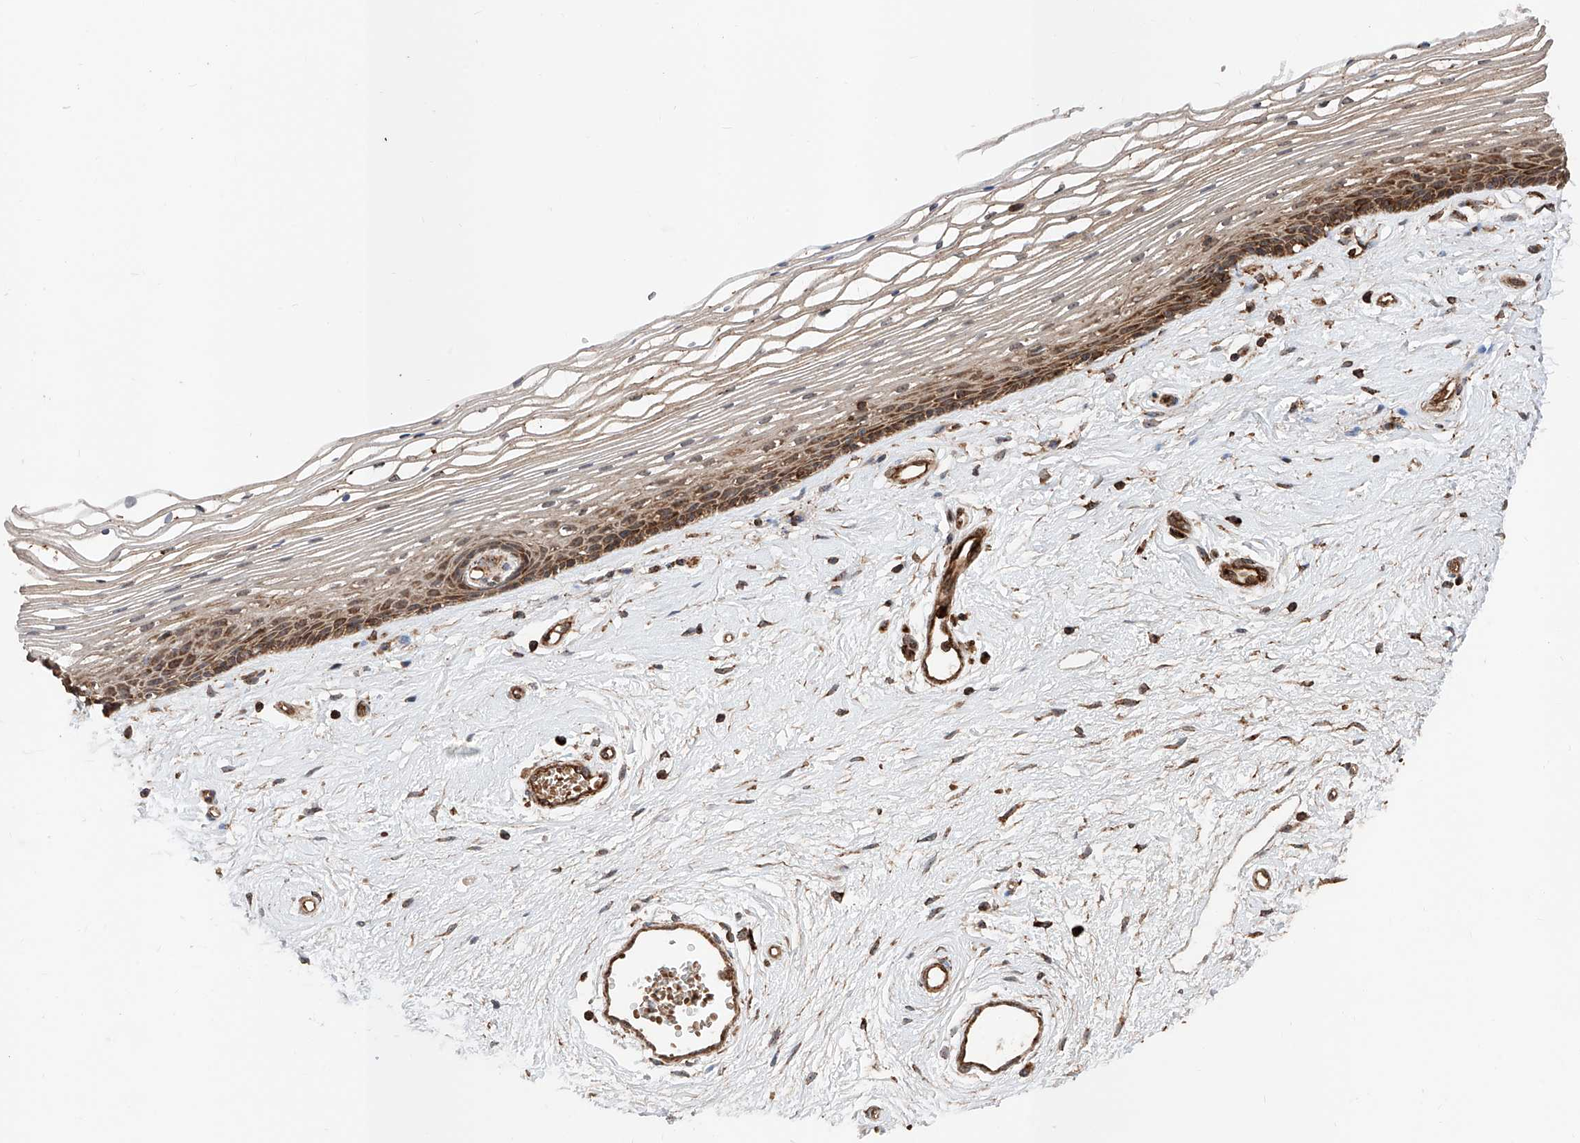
{"staining": {"intensity": "strong", "quantity": ">75%", "location": "cytoplasmic/membranous"}, "tissue": "vagina", "cell_type": "Squamous epithelial cells", "image_type": "normal", "snomed": [{"axis": "morphology", "description": "Normal tissue, NOS"}, {"axis": "topography", "description": "Vagina"}], "caption": "Vagina stained with a protein marker displays strong staining in squamous epithelial cells.", "gene": "PISD", "patient": {"sex": "female", "age": 46}}